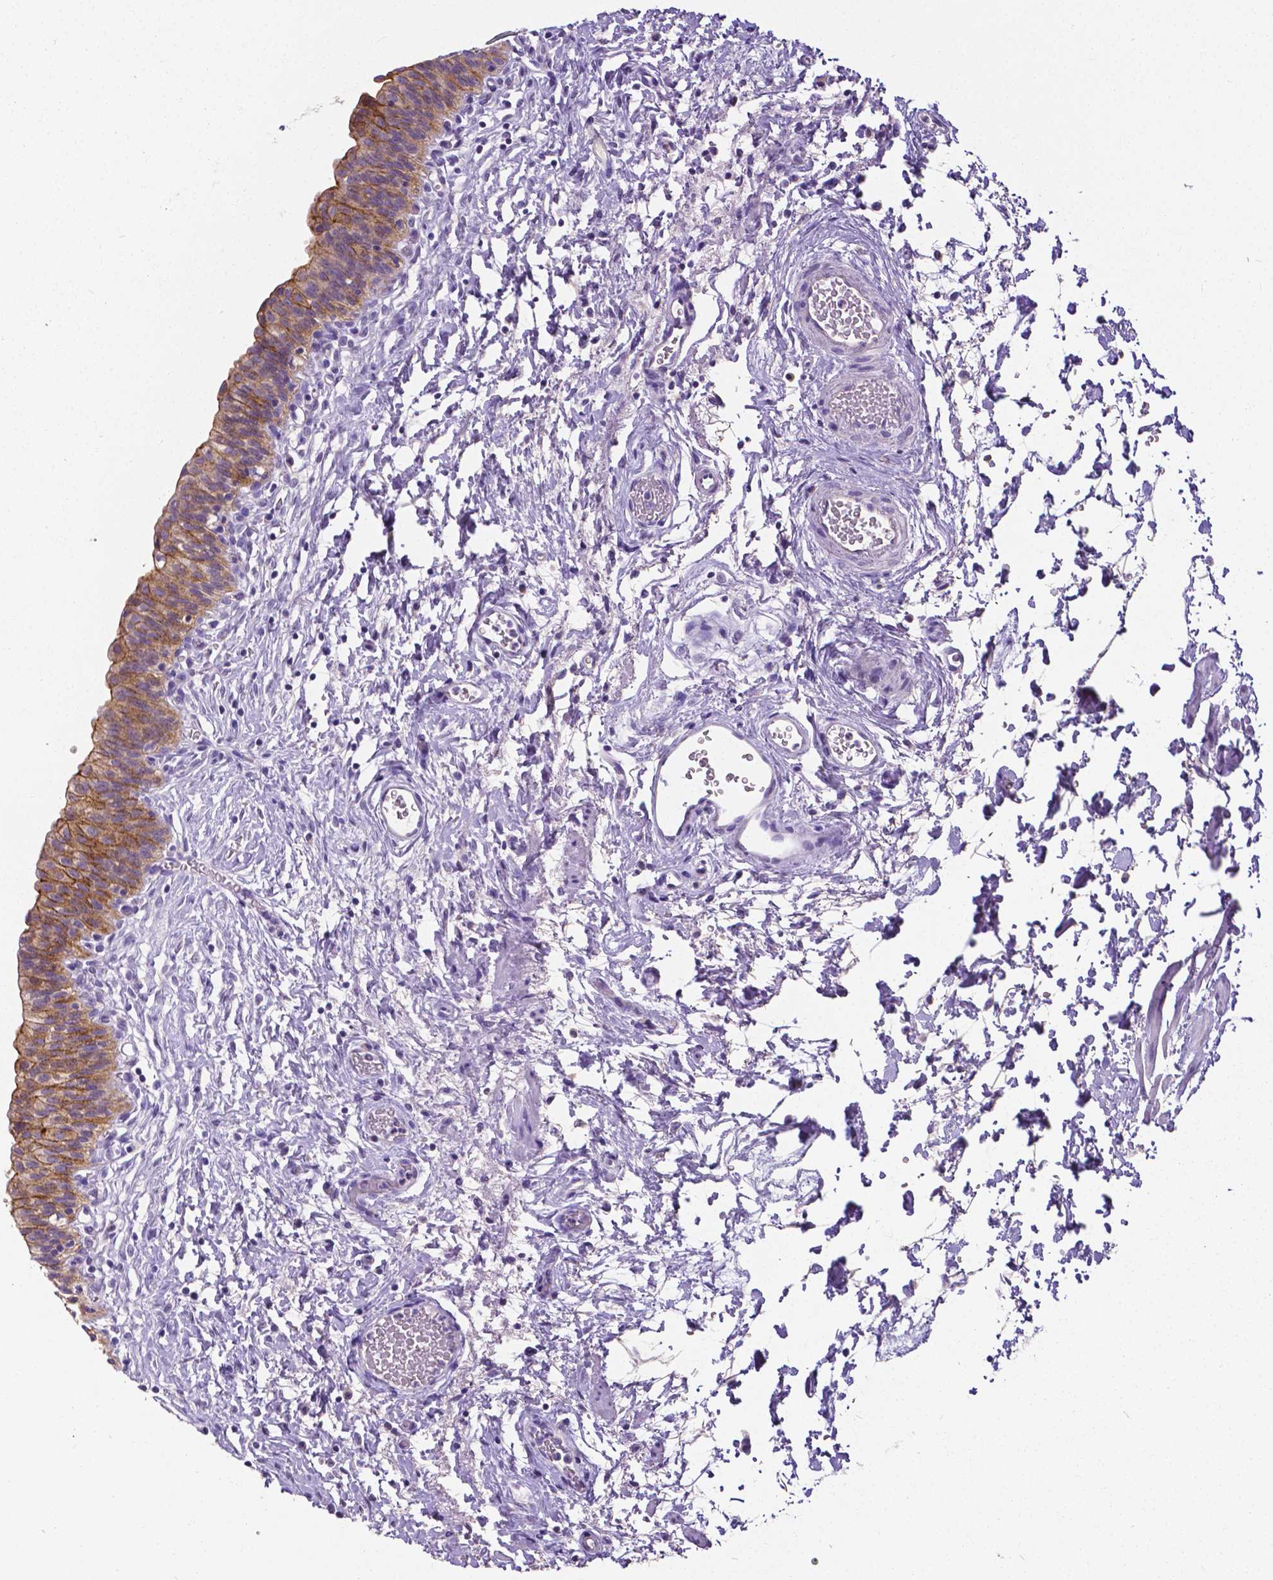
{"staining": {"intensity": "moderate", "quantity": ">75%", "location": "cytoplasmic/membranous"}, "tissue": "urinary bladder", "cell_type": "Urothelial cells", "image_type": "normal", "snomed": [{"axis": "morphology", "description": "Normal tissue, NOS"}, {"axis": "topography", "description": "Urinary bladder"}], "caption": "Normal urinary bladder was stained to show a protein in brown. There is medium levels of moderate cytoplasmic/membranous staining in approximately >75% of urothelial cells.", "gene": "OCLN", "patient": {"sex": "male", "age": 56}}